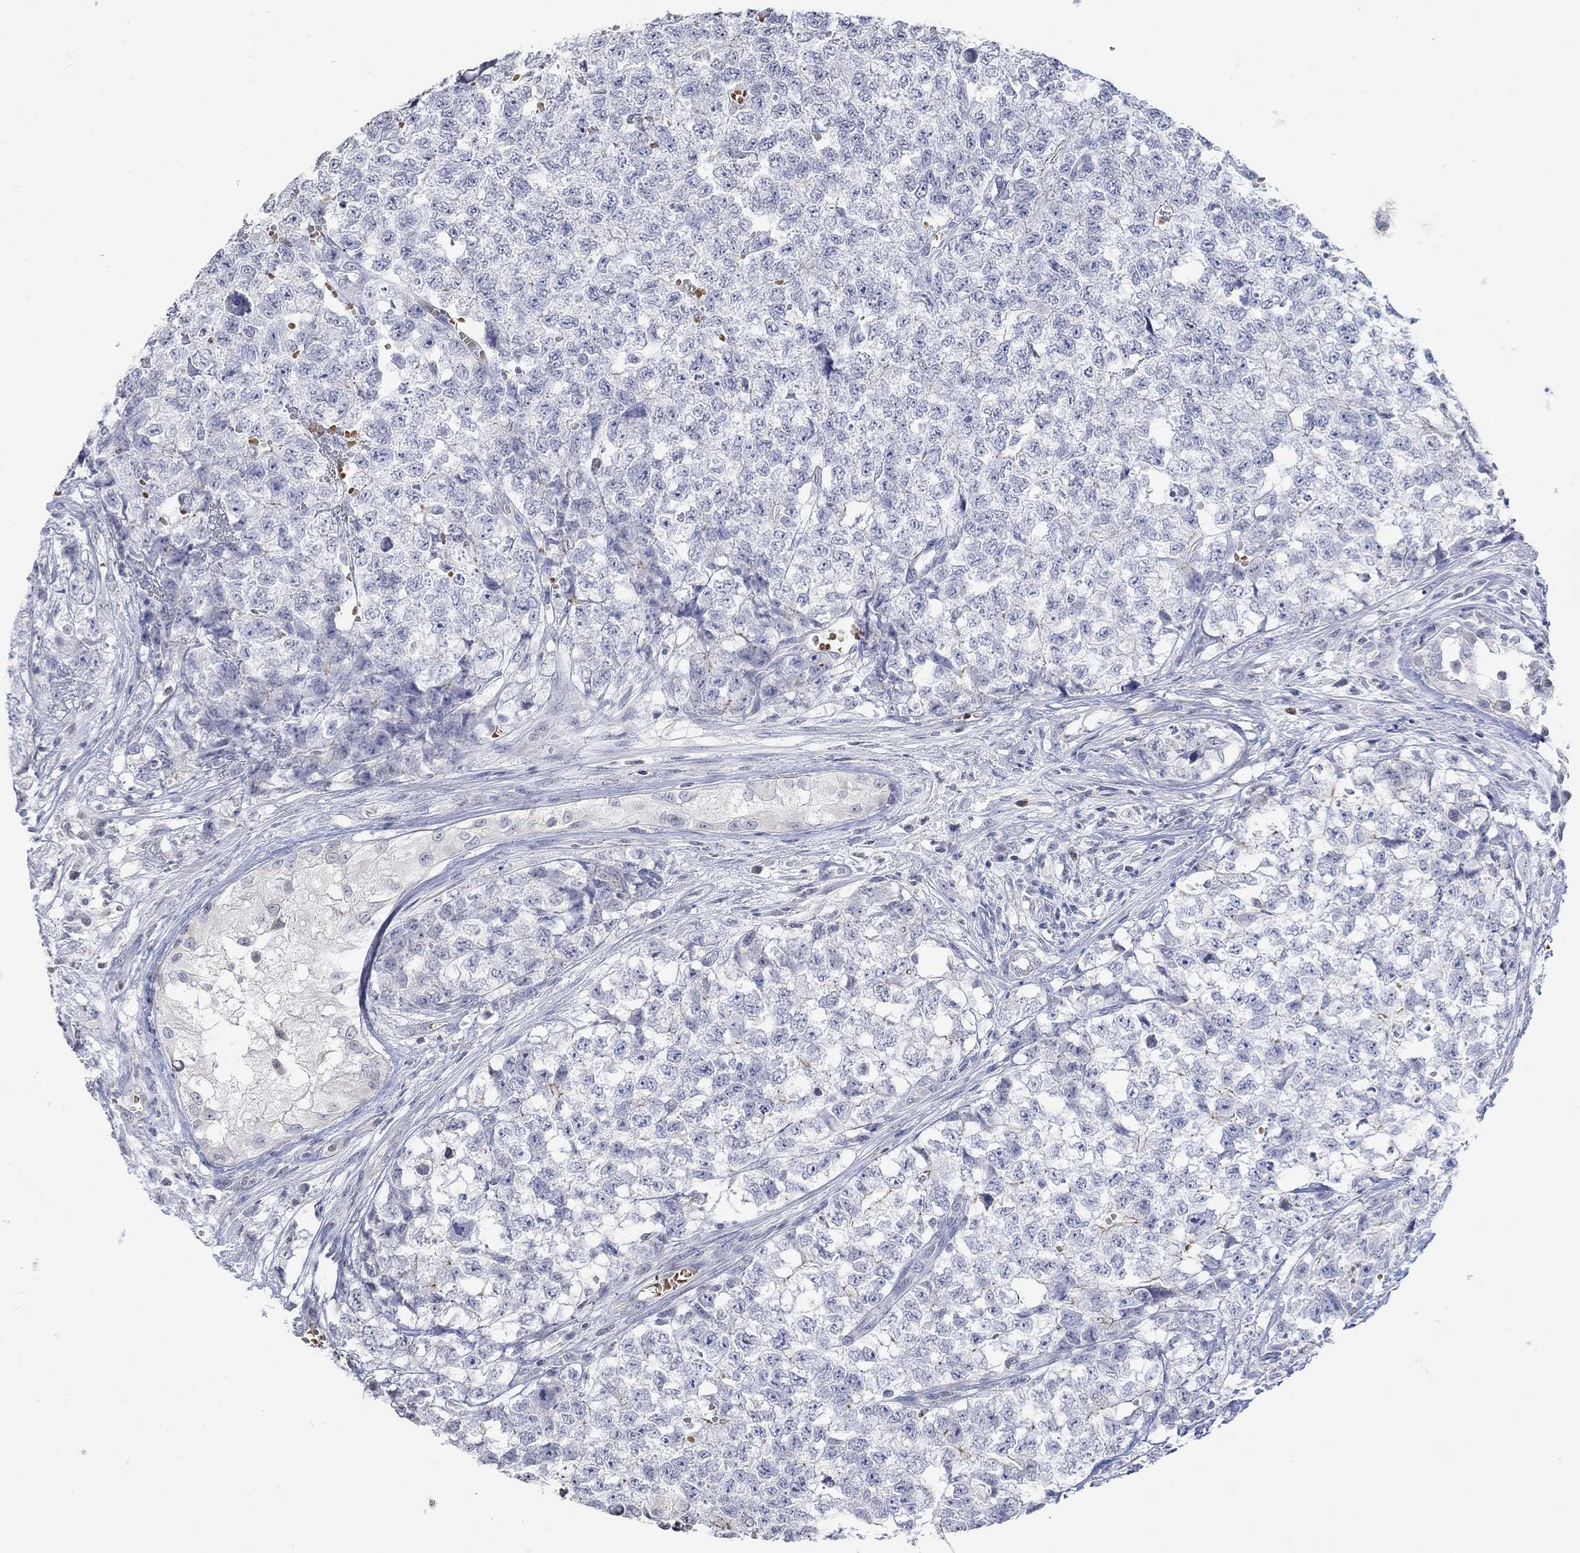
{"staining": {"intensity": "negative", "quantity": "none", "location": "none"}, "tissue": "testis cancer", "cell_type": "Tumor cells", "image_type": "cancer", "snomed": [{"axis": "morphology", "description": "Seminoma, NOS"}, {"axis": "morphology", "description": "Carcinoma, Embryonal, NOS"}, {"axis": "topography", "description": "Testis"}], "caption": "Human testis cancer stained for a protein using immunohistochemistry (IHC) displays no expression in tumor cells.", "gene": "TMEM255A", "patient": {"sex": "male", "age": 22}}